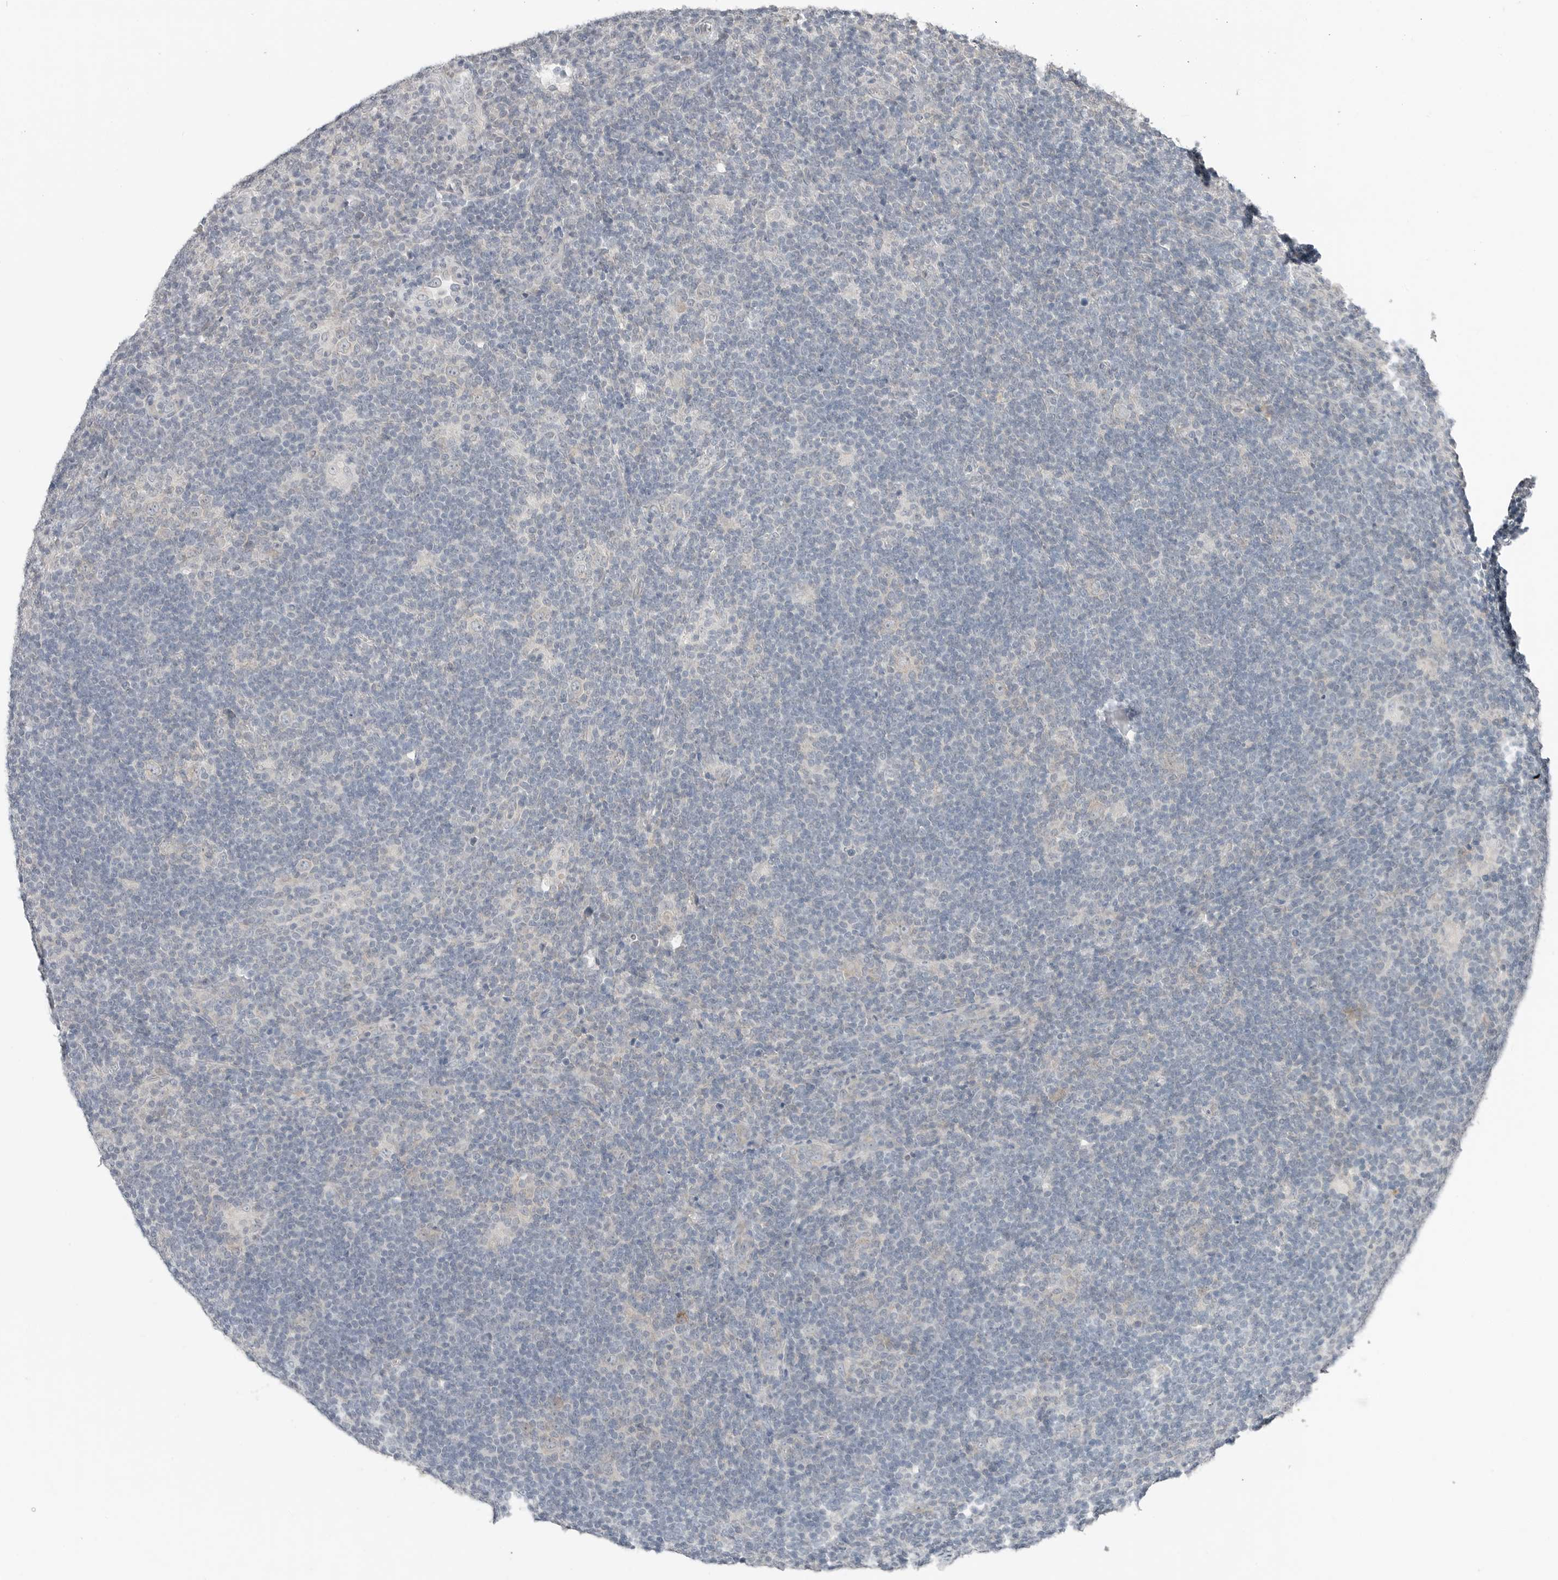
{"staining": {"intensity": "negative", "quantity": "none", "location": "none"}, "tissue": "lymphoma", "cell_type": "Tumor cells", "image_type": "cancer", "snomed": [{"axis": "morphology", "description": "Hodgkin's disease, NOS"}, {"axis": "topography", "description": "Lymph node"}], "caption": "Micrograph shows no significant protein staining in tumor cells of Hodgkin's disease. (DAB immunohistochemistry visualized using brightfield microscopy, high magnification).", "gene": "FCRLB", "patient": {"sex": "female", "age": 57}}